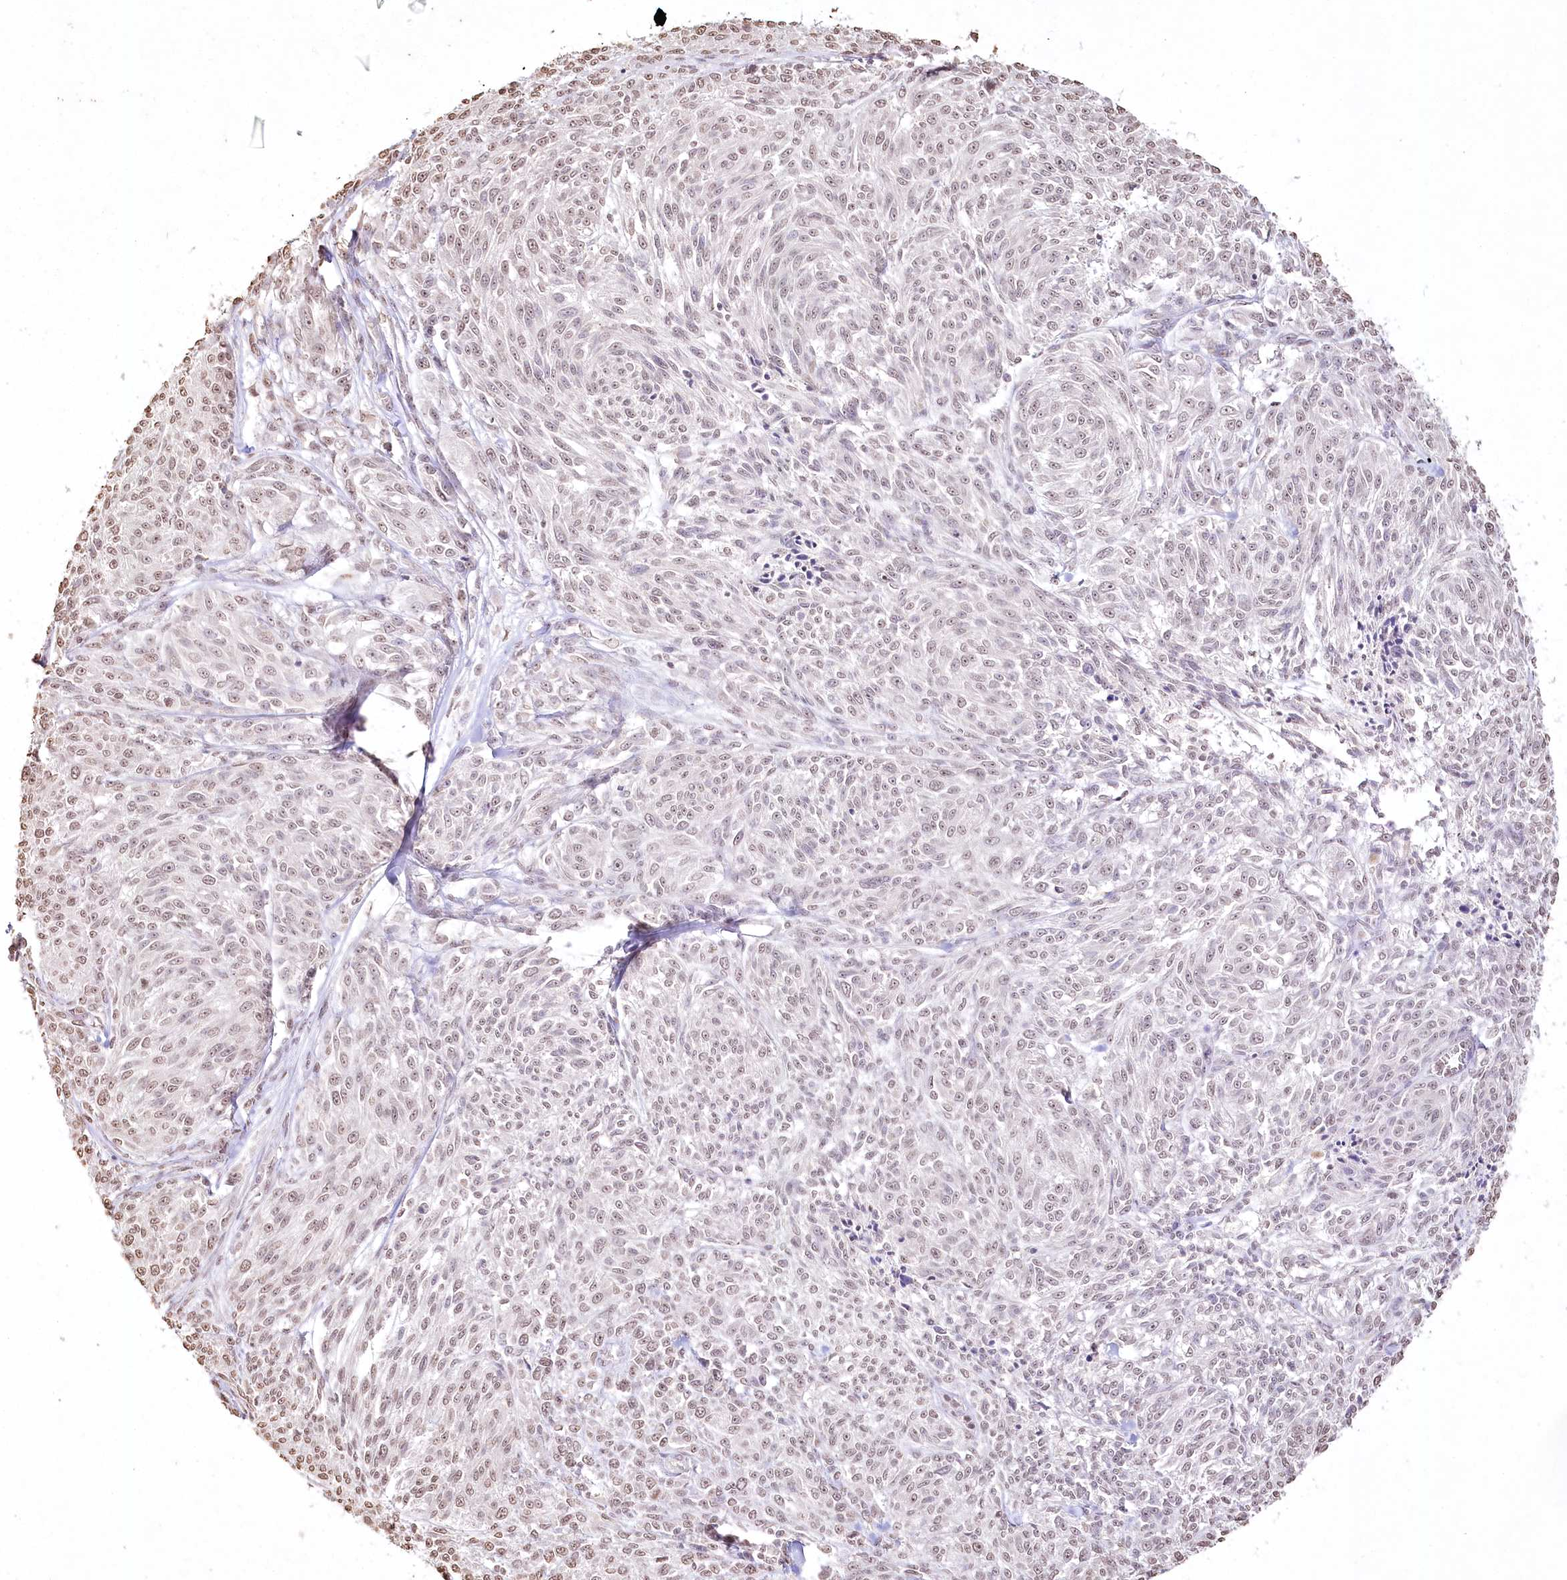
{"staining": {"intensity": "weak", "quantity": "25%-75%", "location": "nuclear"}, "tissue": "melanoma", "cell_type": "Tumor cells", "image_type": "cancer", "snomed": [{"axis": "morphology", "description": "Malignant melanoma, NOS"}, {"axis": "topography", "description": "Skin of trunk"}], "caption": "Immunohistochemistry (IHC) (DAB (3,3'-diaminobenzidine)) staining of melanoma shows weak nuclear protein positivity in approximately 25%-75% of tumor cells. Nuclei are stained in blue.", "gene": "DMXL1", "patient": {"sex": "male", "age": 71}}